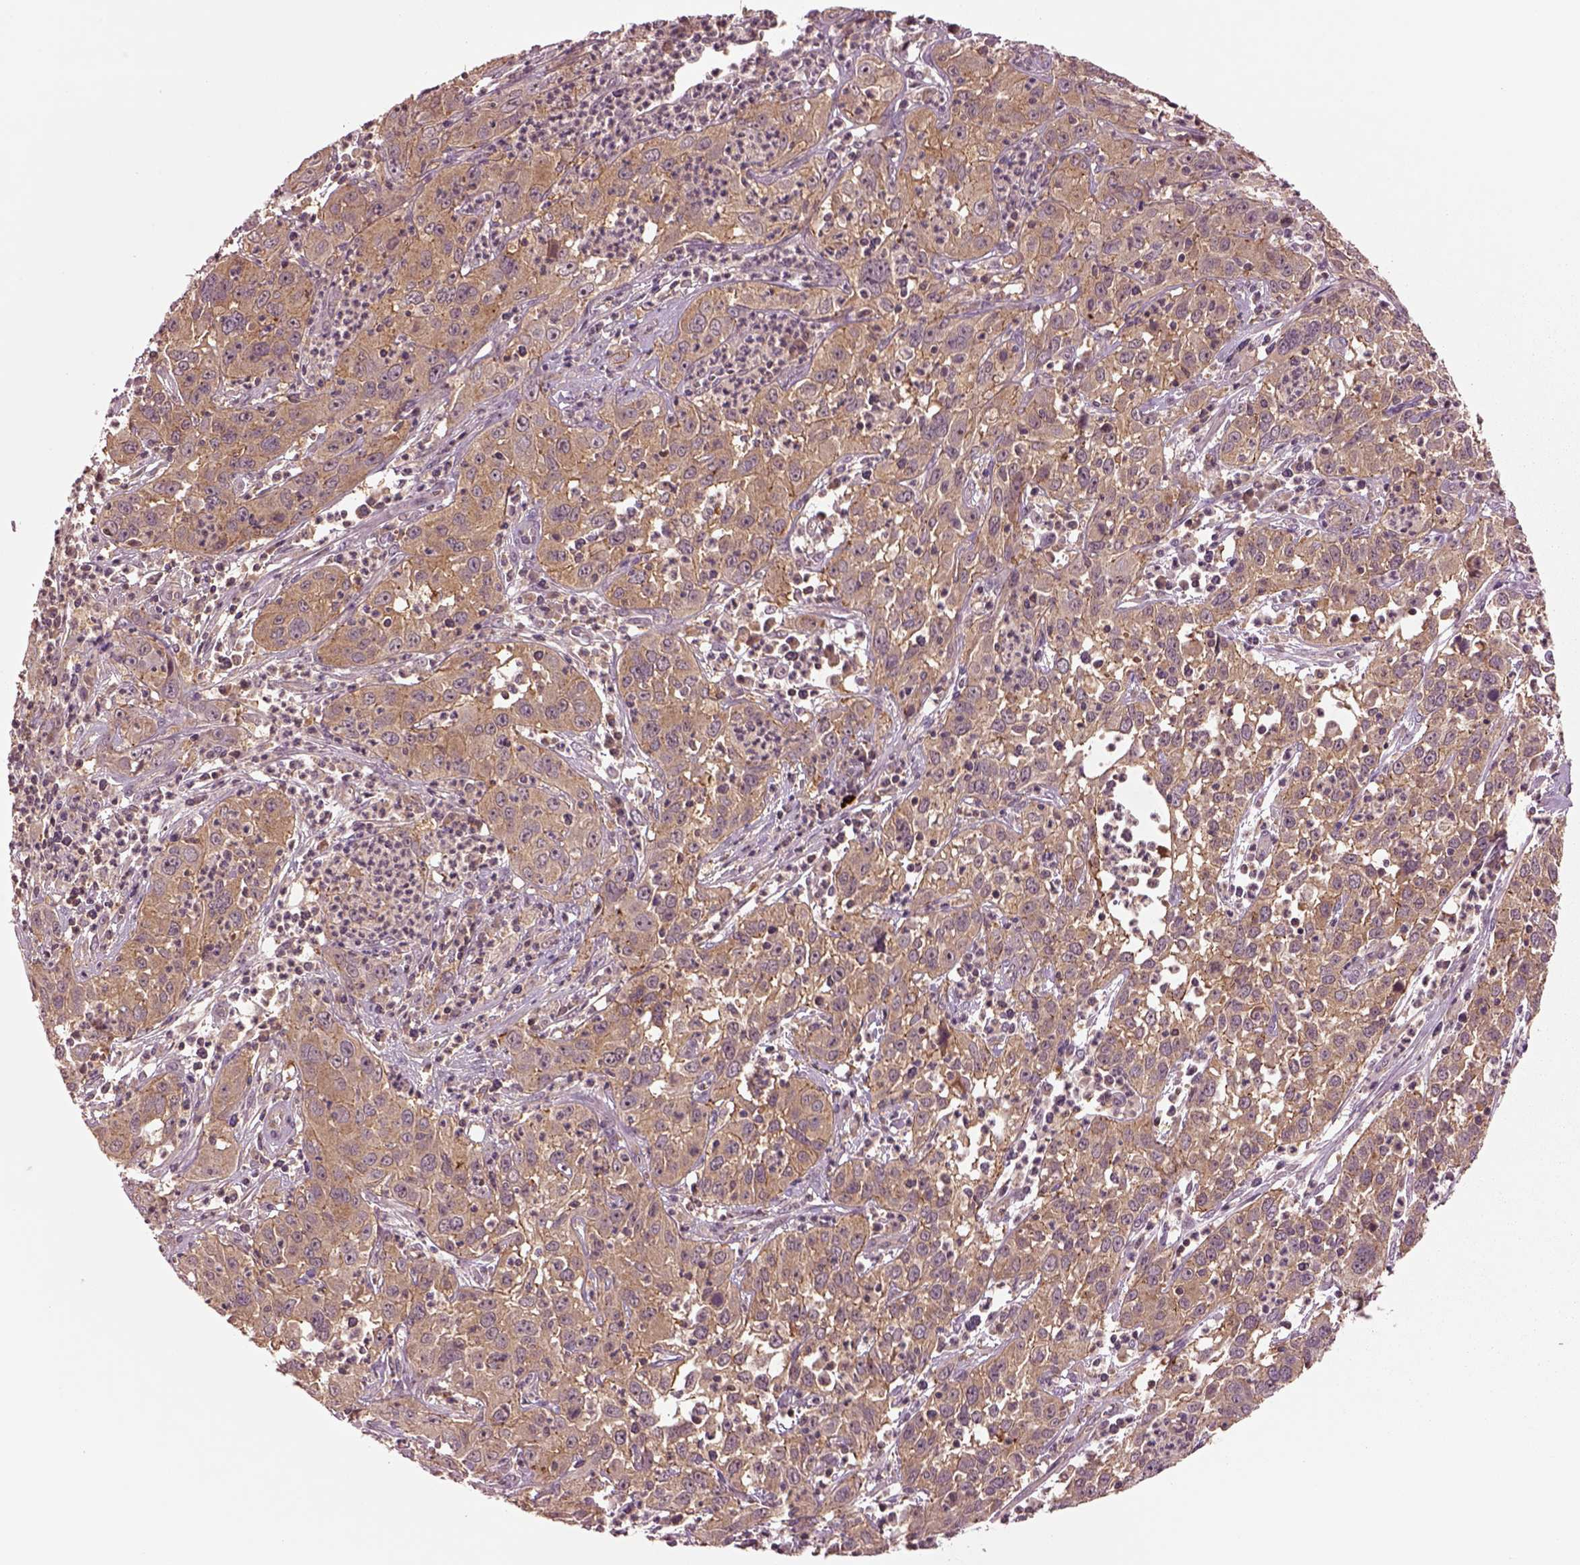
{"staining": {"intensity": "moderate", "quantity": ">75%", "location": "cytoplasmic/membranous"}, "tissue": "cervical cancer", "cell_type": "Tumor cells", "image_type": "cancer", "snomed": [{"axis": "morphology", "description": "Squamous cell carcinoma, NOS"}, {"axis": "topography", "description": "Cervix"}], "caption": "Tumor cells demonstrate medium levels of moderate cytoplasmic/membranous staining in approximately >75% of cells in cervical squamous cell carcinoma.", "gene": "MTHFS", "patient": {"sex": "female", "age": 32}}